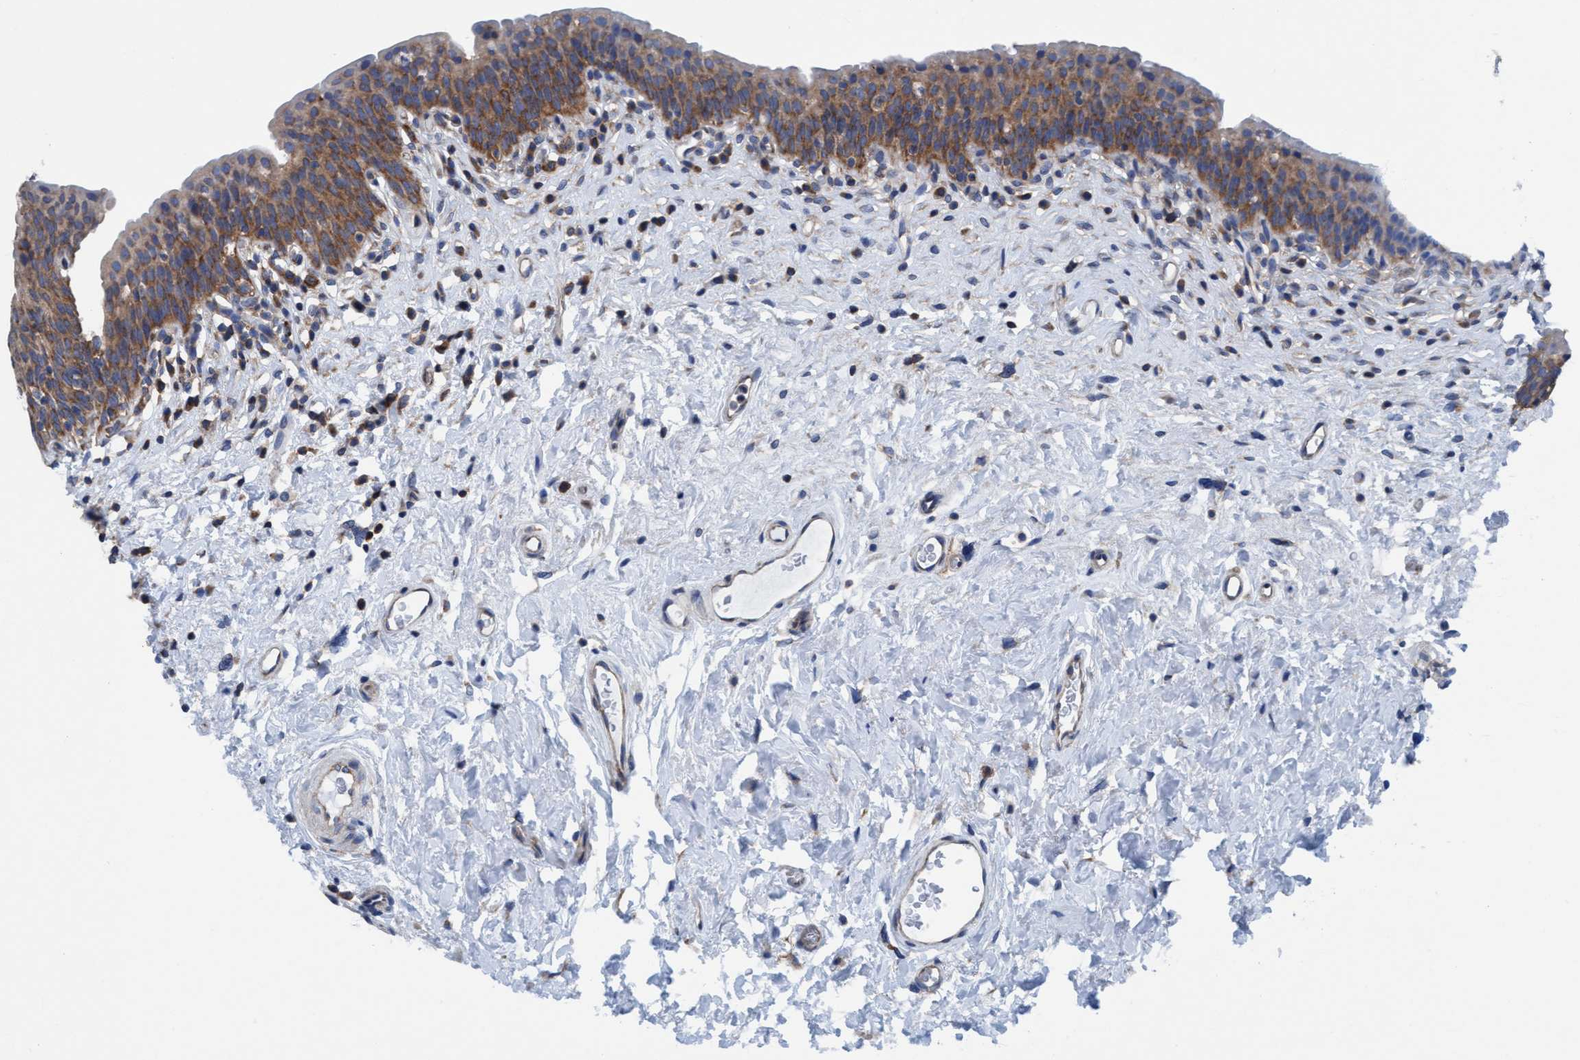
{"staining": {"intensity": "moderate", "quantity": ">75%", "location": "cytoplasmic/membranous"}, "tissue": "urinary bladder", "cell_type": "Urothelial cells", "image_type": "normal", "snomed": [{"axis": "morphology", "description": "Normal tissue, NOS"}, {"axis": "topography", "description": "Urinary bladder"}], "caption": "Brown immunohistochemical staining in unremarkable human urinary bladder exhibits moderate cytoplasmic/membranous staining in approximately >75% of urothelial cells. Nuclei are stained in blue.", "gene": "NMT1", "patient": {"sex": "male", "age": 83}}